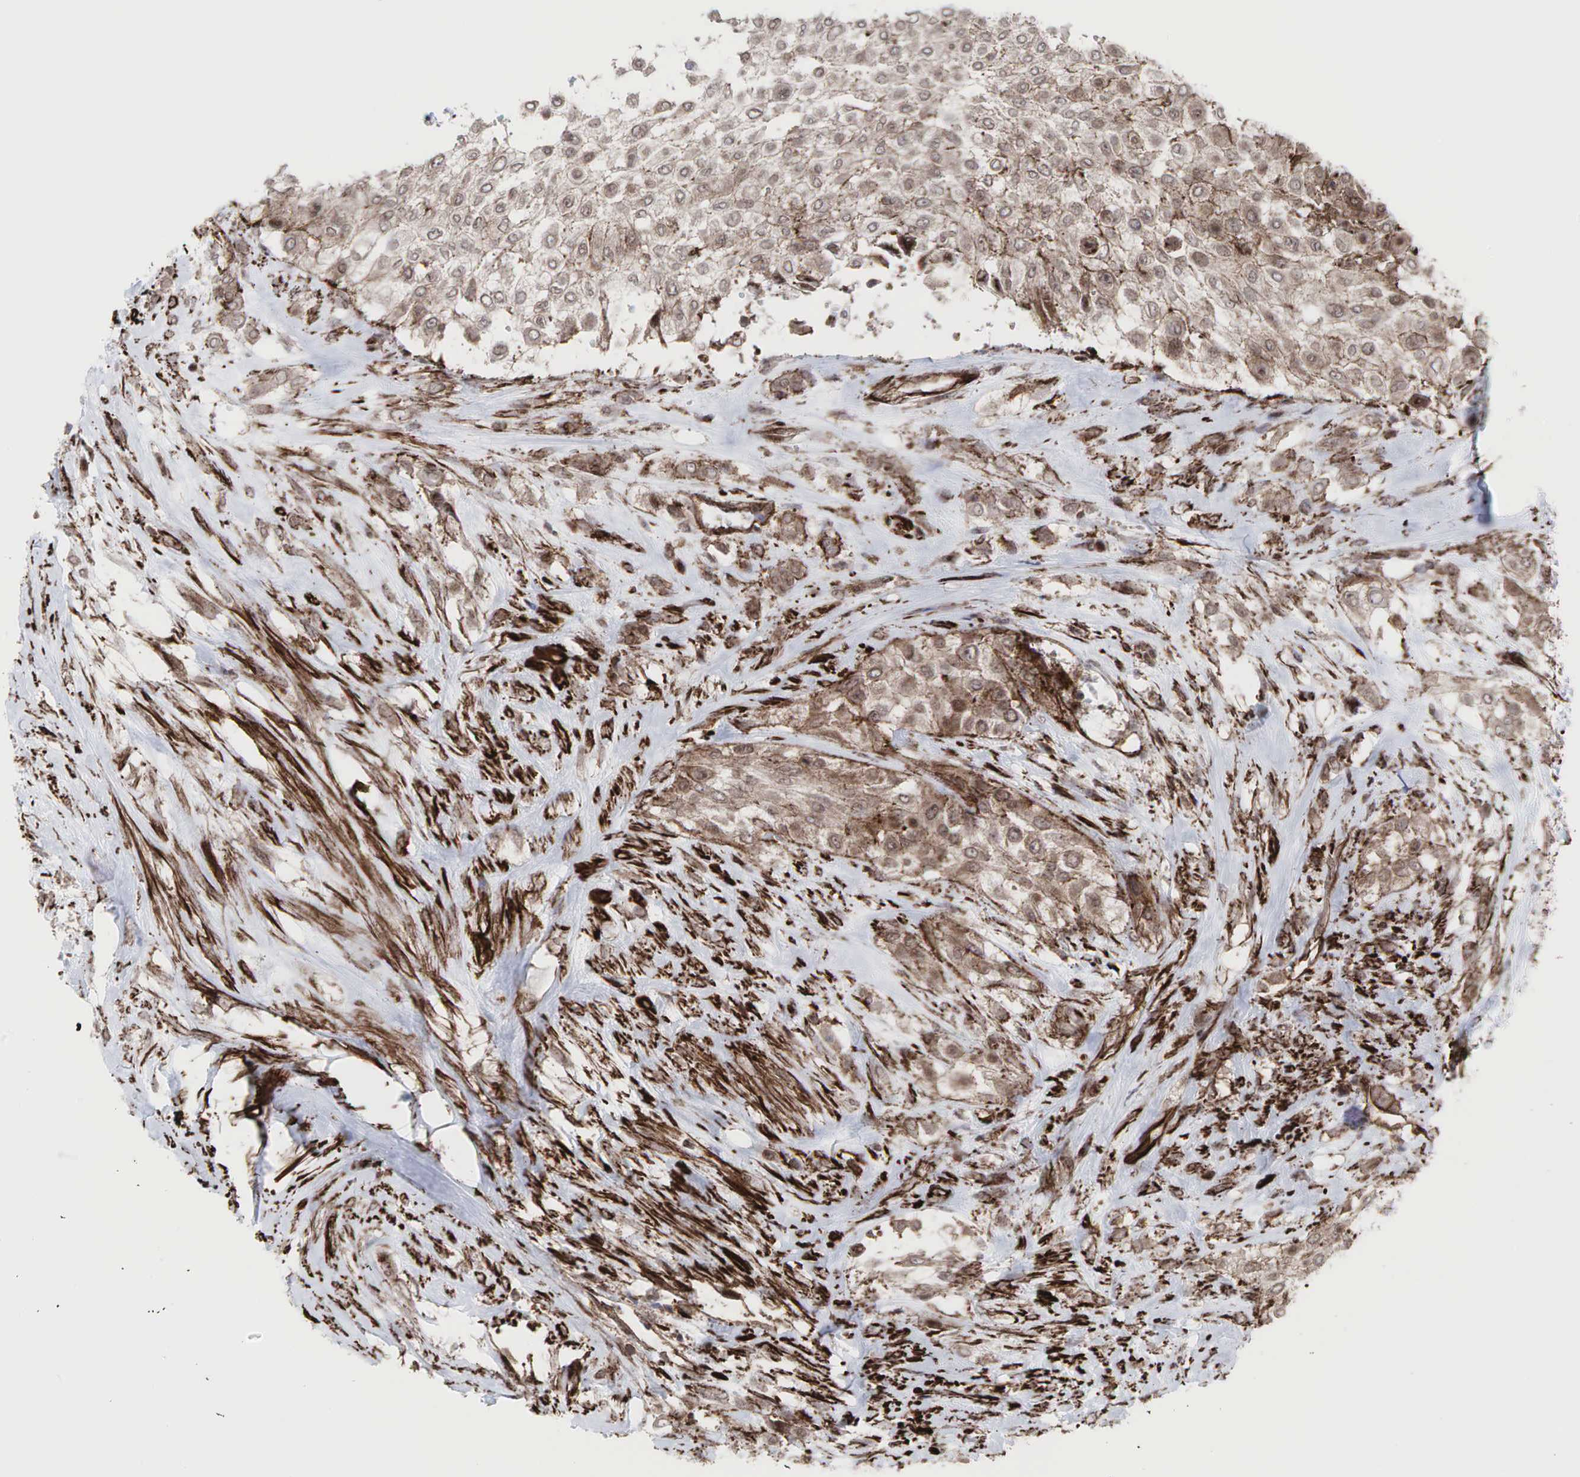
{"staining": {"intensity": "weak", "quantity": "25%-75%", "location": "cytoplasmic/membranous"}, "tissue": "urothelial cancer", "cell_type": "Tumor cells", "image_type": "cancer", "snomed": [{"axis": "morphology", "description": "Urothelial carcinoma, High grade"}, {"axis": "topography", "description": "Urinary bladder"}], "caption": "Protein staining displays weak cytoplasmic/membranous staining in about 25%-75% of tumor cells in urothelial cancer. Nuclei are stained in blue.", "gene": "GPRASP1", "patient": {"sex": "male", "age": 57}}